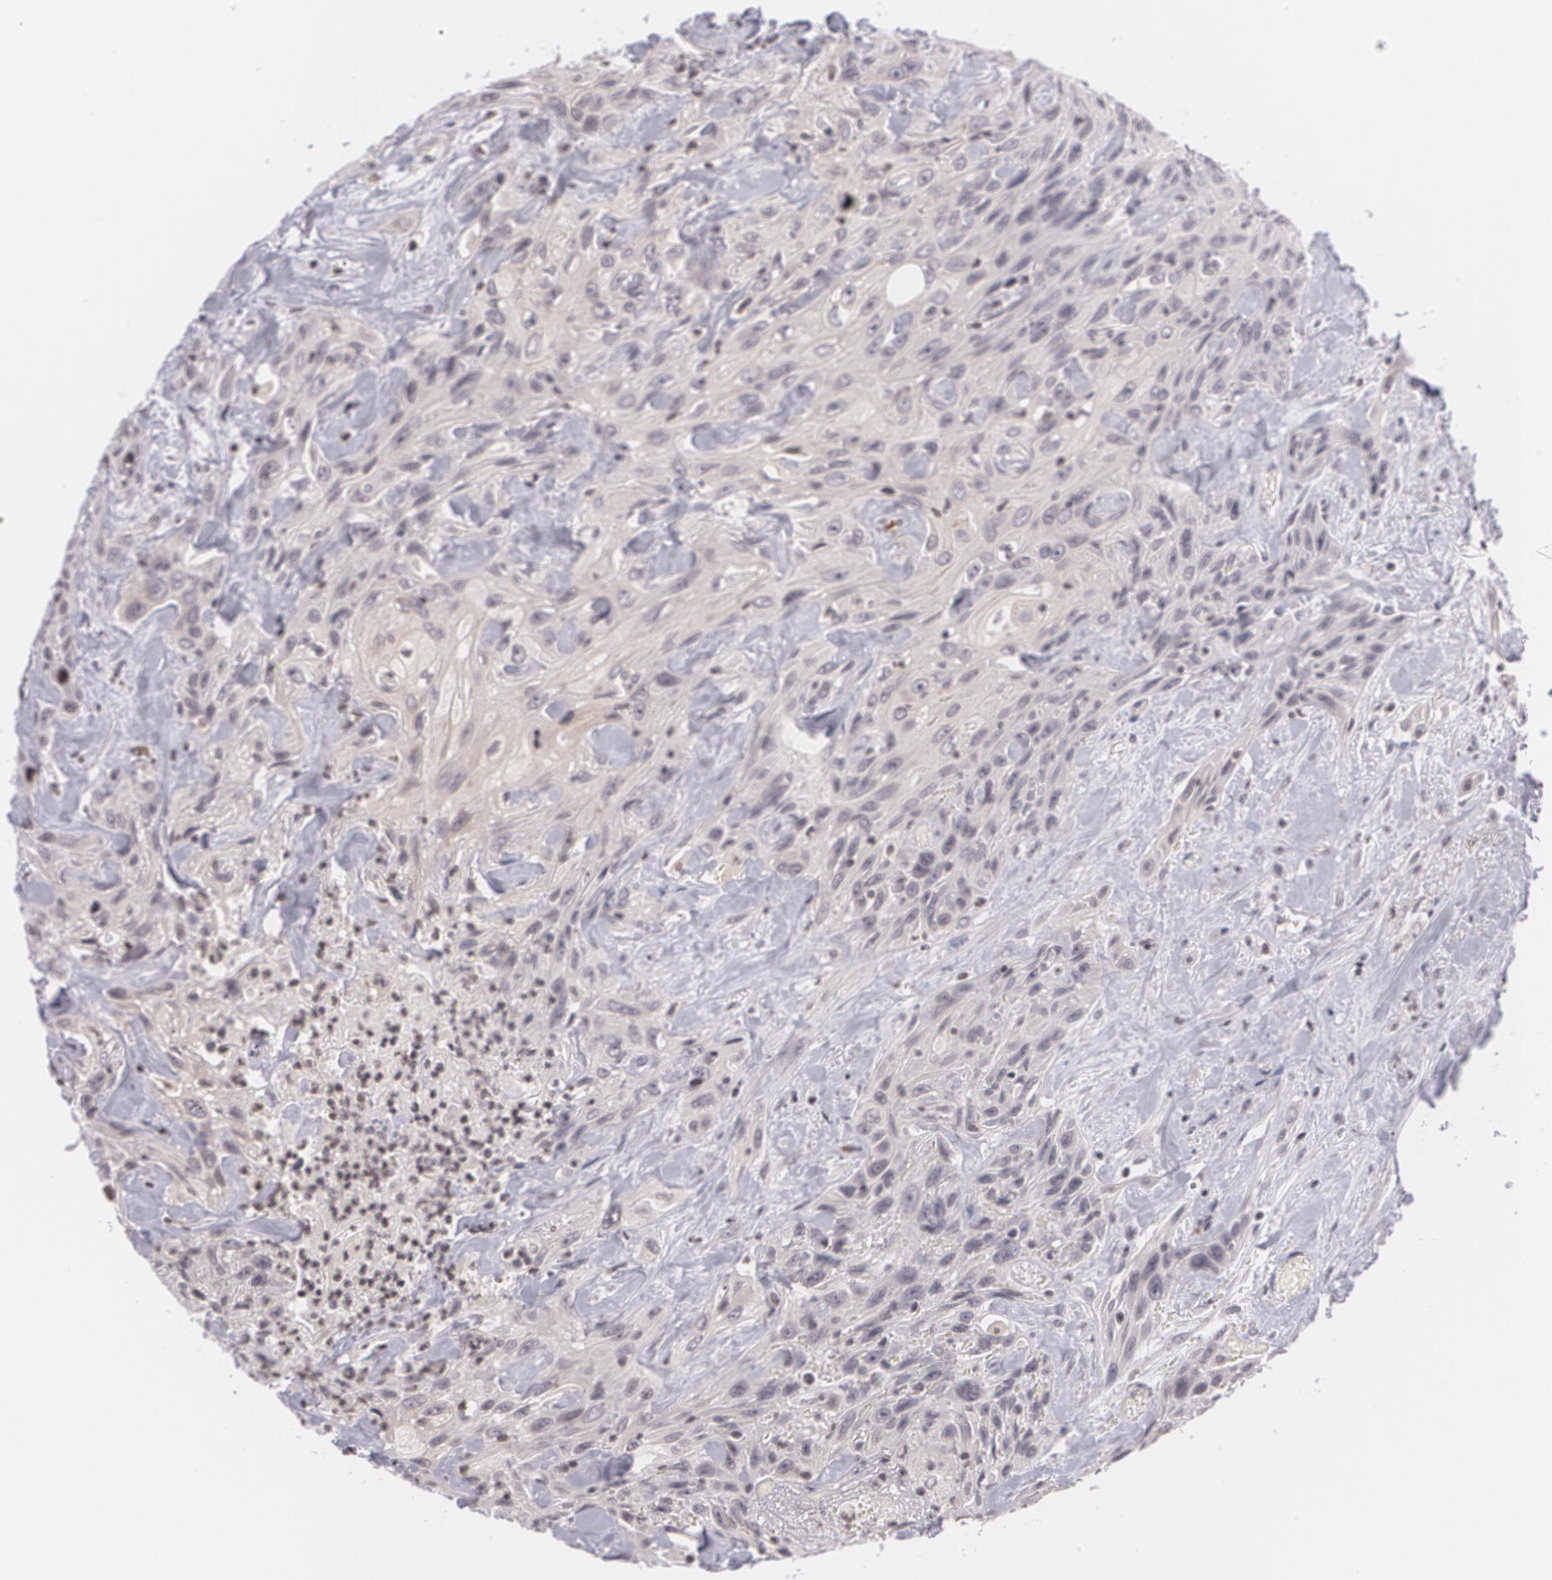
{"staining": {"intensity": "negative", "quantity": "none", "location": "none"}, "tissue": "urothelial cancer", "cell_type": "Tumor cells", "image_type": "cancer", "snomed": [{"axis": "morphology", "description": "Urothelial carcinoma, High grade"}, {"axis": "topography", "description": "Urinary bladder"}], "caption": "This image is of urothelial cancer stained with immunohistochemistry to label a protein in brown with the nuclei are counter-stained blue. There is no staining in tumor cells.", "gene": "MUC1", "patient": {"sex": "female", "age": 84}}